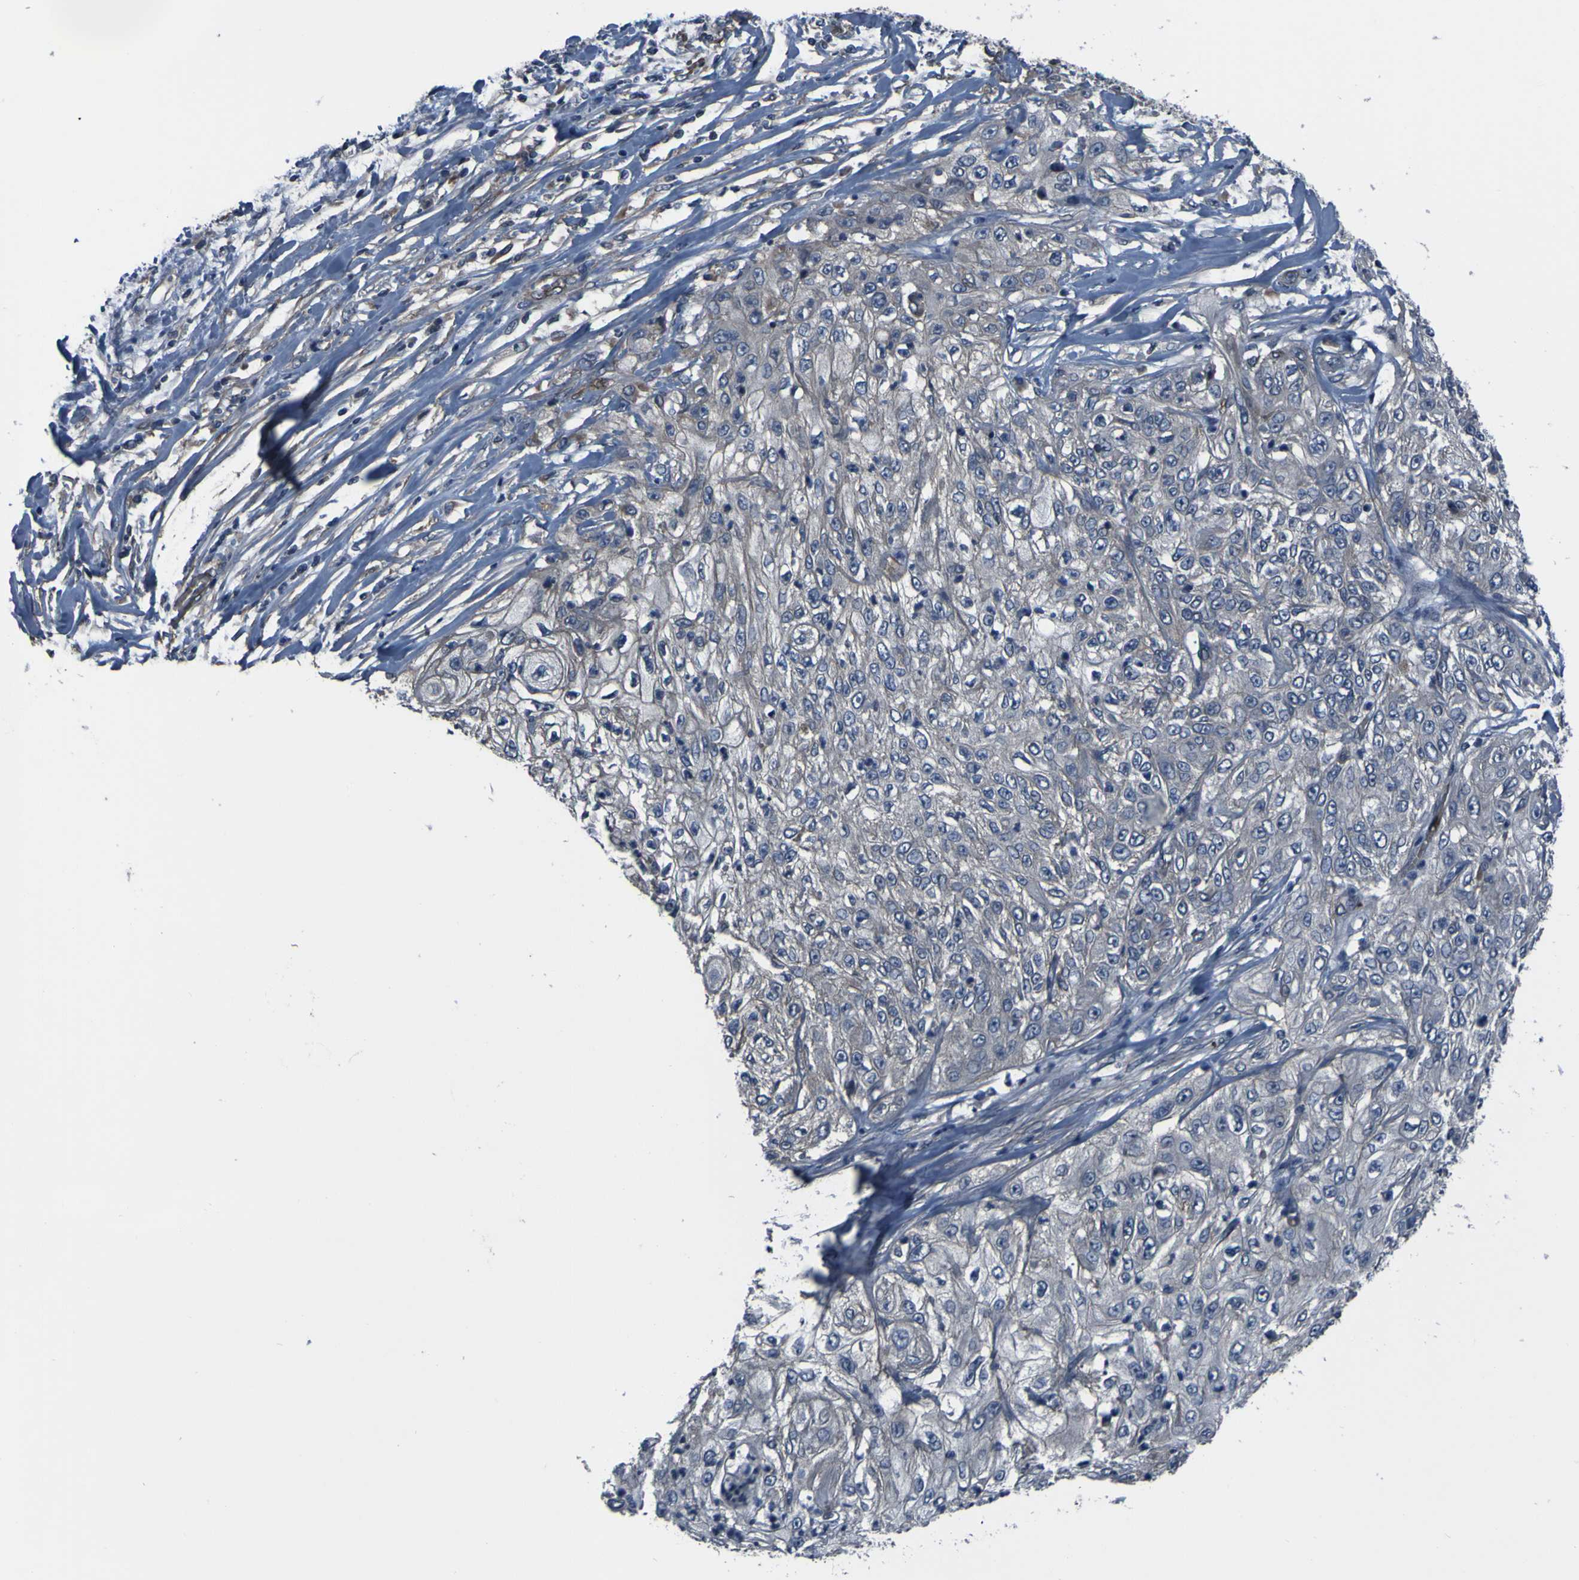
{"staining": {"intensity": "negative", "quantity": "none", "location": "none"}, "tissue": "lung cancer", "cell_type": "Tumor cells", "image_type": "cancer", "snomed": [{"axis": "morphology", "description": "Inflammation, NOS"}, {"axis": "morphology", "description": "Squamous cell carcinoma, NOS"}, {"axis": "topography", "description": "Lymph node"}, {"axis": "topography", "description": "Soft tissue"}, {"axis": "topography", "description": "Lung"}], "caption": "Immunohistochemical staining of human squamous cell carcinoma (lung) exhibits no significant staining in tumor cells. (Immunohistochemistry, brightfield microscopy, high magnification).", "gene": "GRAMD1A", "patient": {"sex": "male", "age": 66}}